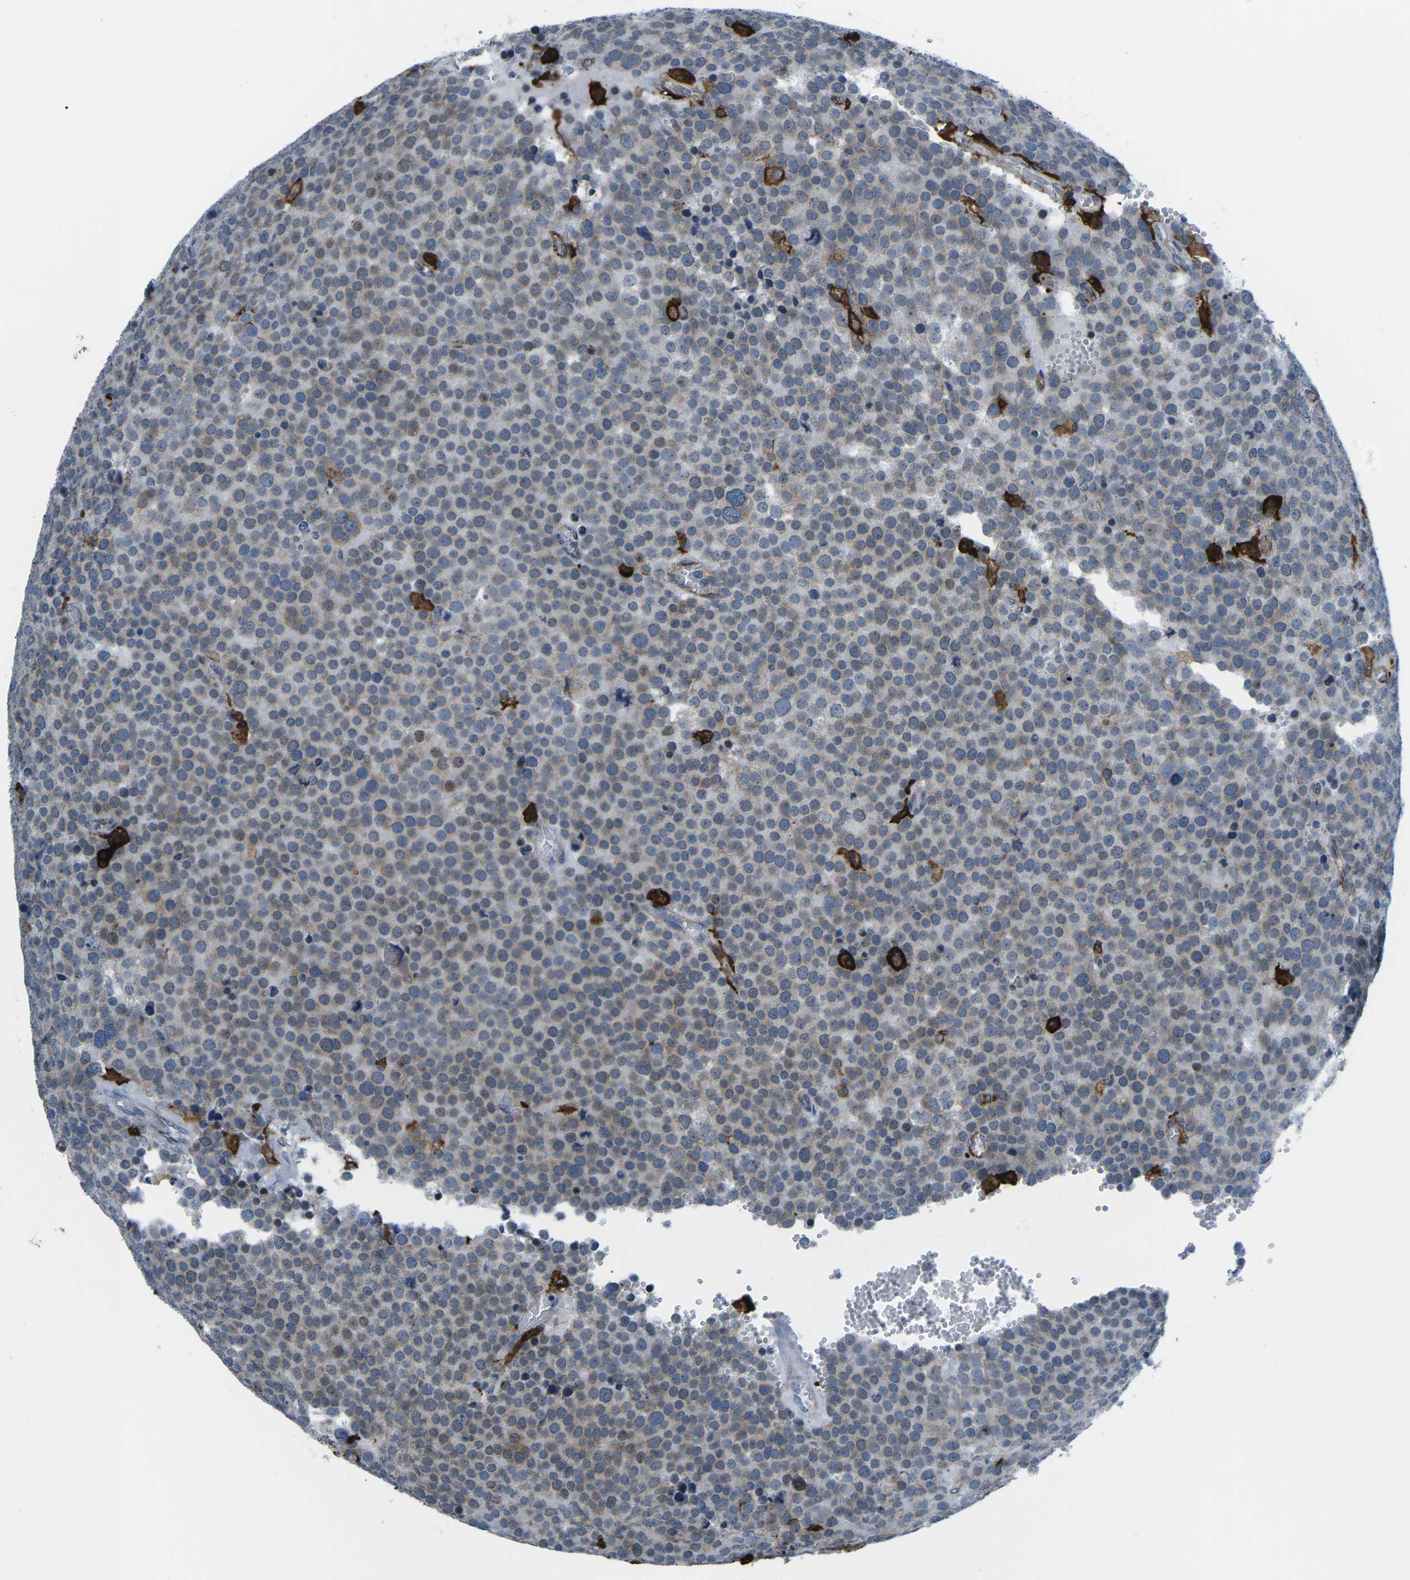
{"staining": {"intensity": "negative", "quantity": "none", "location": "none"}, "tissue": "testis cancer", "cell_type": "Tumor cells", "image_type": "cancer", "snomed": [{"axis": "morphology", "description": "Normal tissue, NOS"}, {"axis": "morphology", "description": "Seminoma, NOS"}, {"axis": "topography", "description": "Testis"}], "caption": "High power microscopy histopathology image of an immunohistochemistry (IHC) image of testis cancer (seminoma), revealing no significant staining in tumor cells. (DAB (3,3'-diaminobenzidine) immunohistochemistry (IHC), high magnification).", "gene": "PTPN1", "patient": {"sex": "male", "age": 71}}